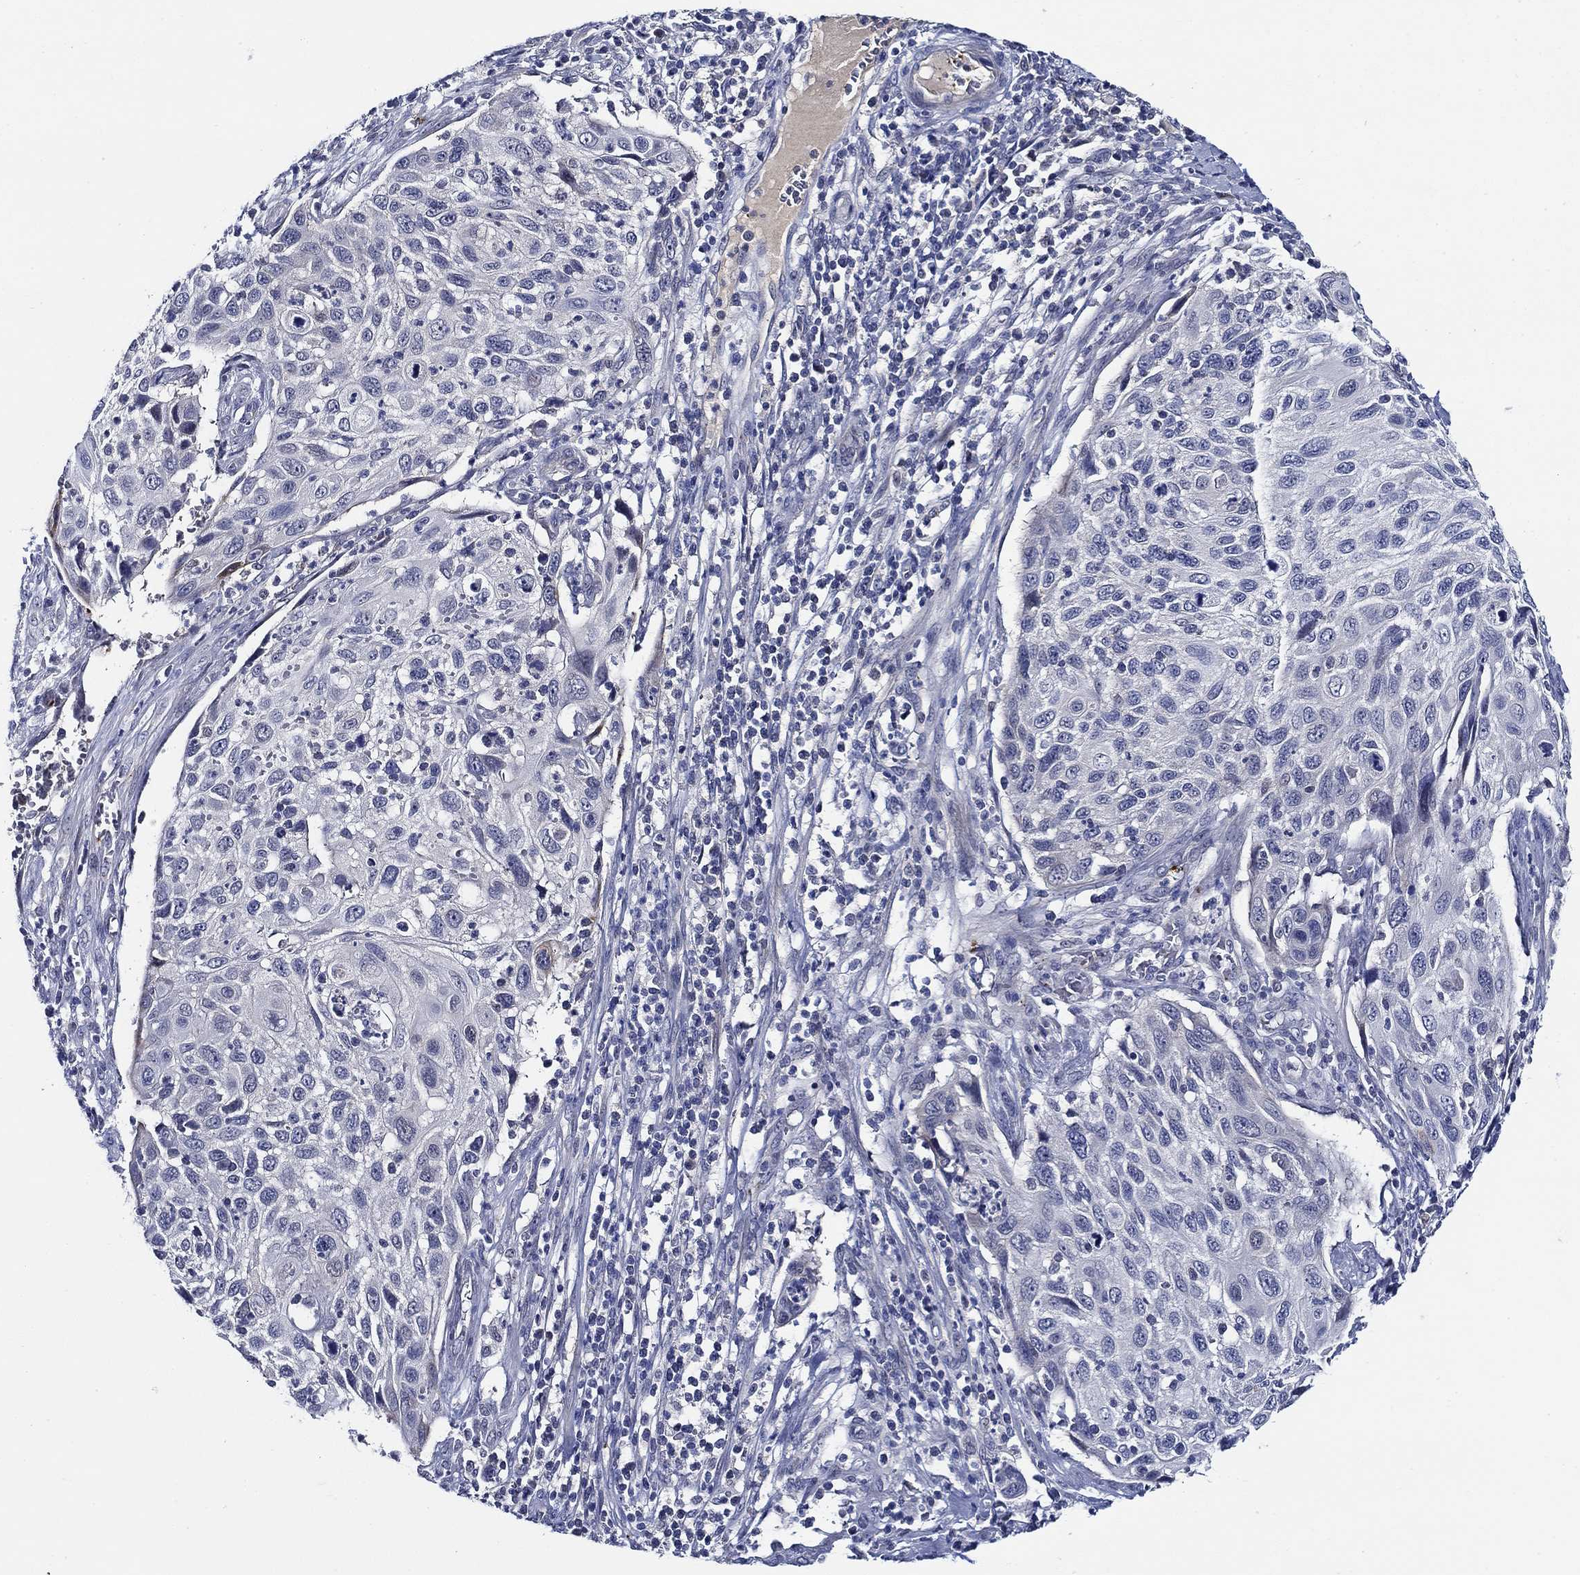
{"staining": {"intensity": "negative", "quantity": "none", "location": "none"}, "tissue": "cervical cancer", "cell_type": "Tumor cells", "image_type": "cancer", "snomed": [{"axis": "morphology", "description": "Squamous cell carcinoma, NOS"}, {"axis": "topography", "description": "Cervix"}], "caption": "This is an IHC photomicrograph of cervical cancer (squamous cell carcinoma). There is no expression in tumor cells.", "gene": "ALOX12", "patient": {"sex": "female", "age": 70}}